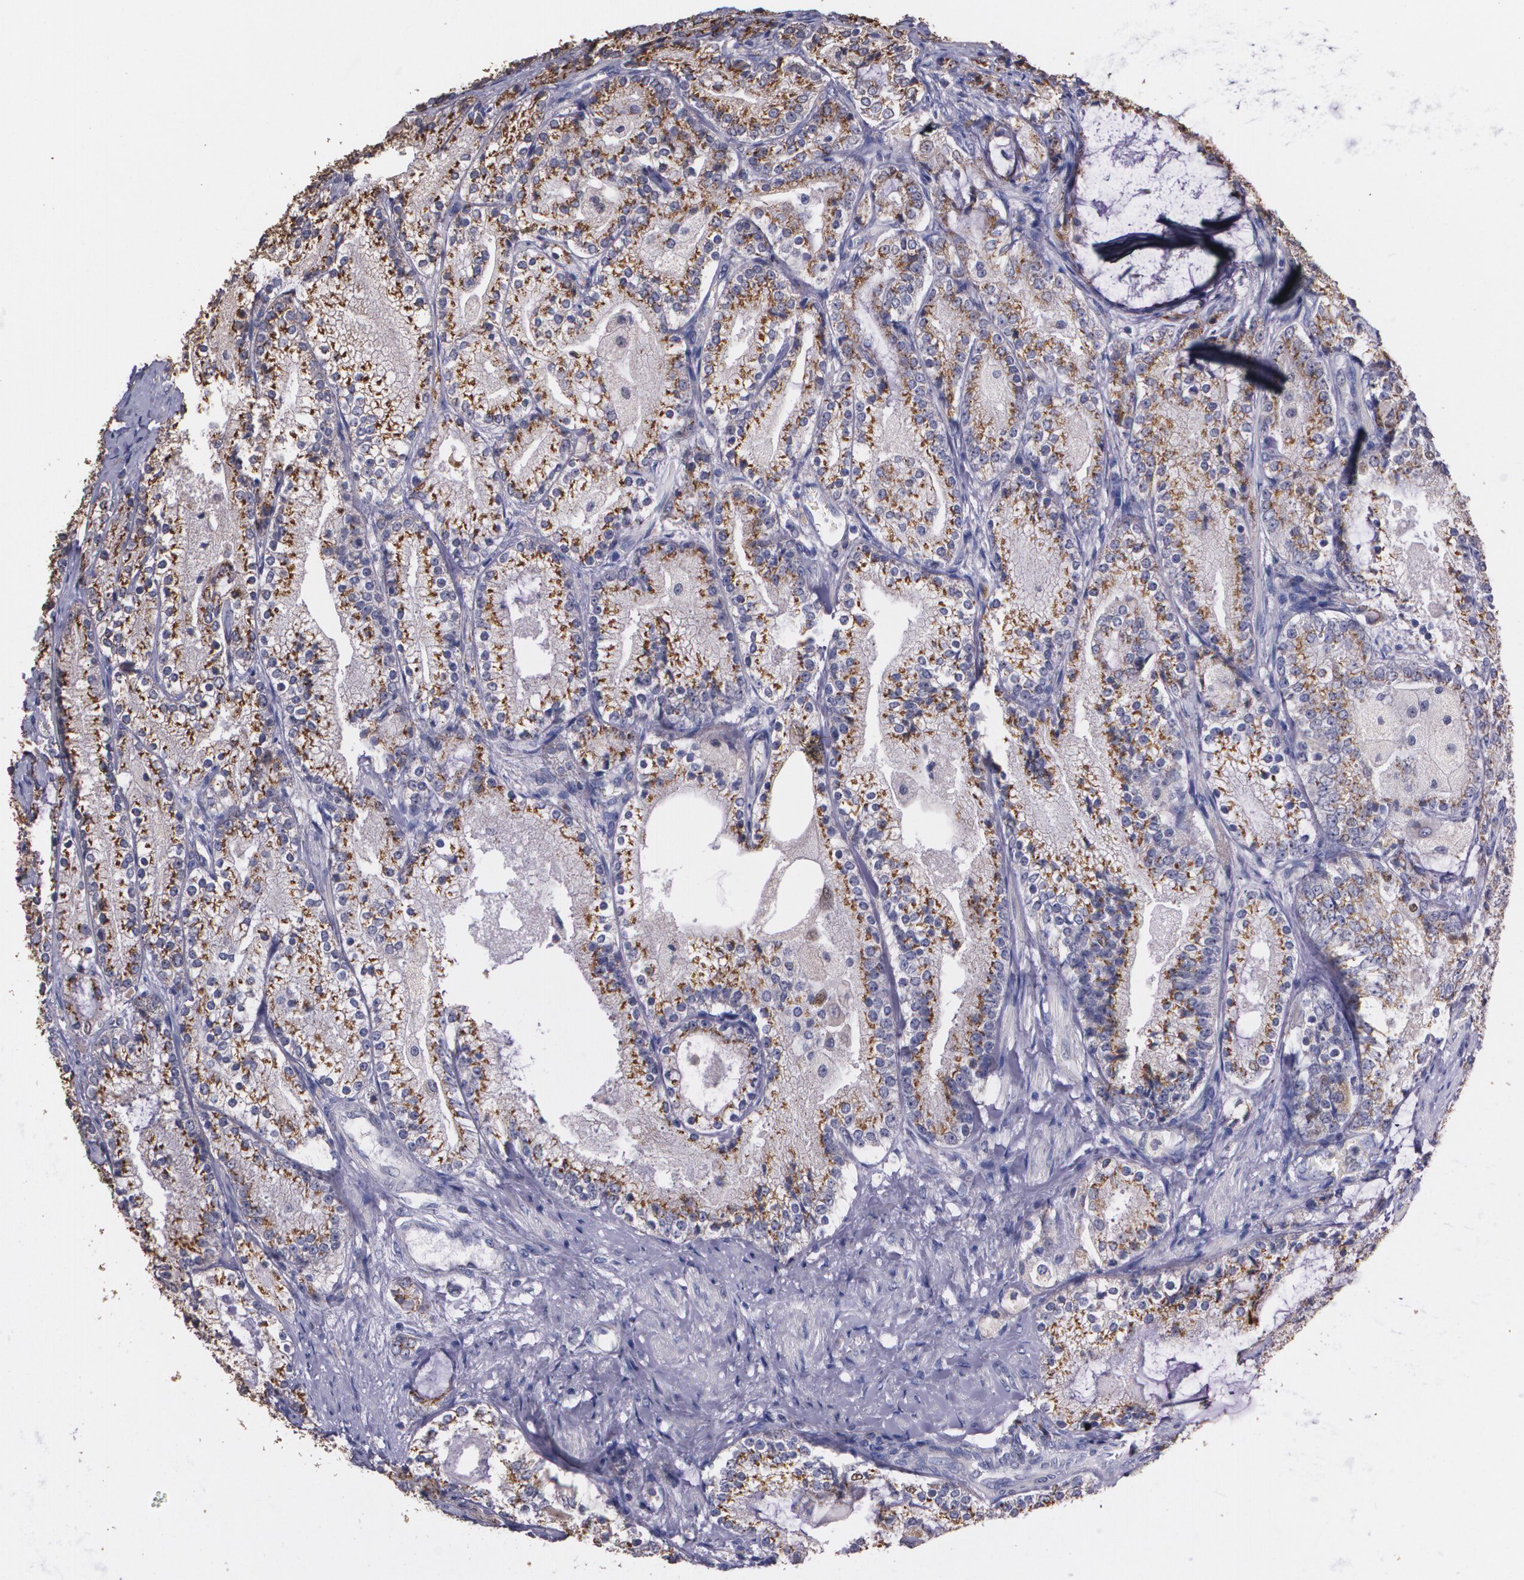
{"staining": {"intensity": "moderate", "quantity": ">75%", "location": "cytoplasmic/membranous"}, "tissue": "prostate cancer", "cell_type": "Tumor cells", "image_type": "cancer", "snomed": [{"axis": "morphology", "description": "Adenocarcinoma, High grade"}, {"axis": "topography", "description": "Prostate"}], "caption": "Adenocarcinoma (high-grade) (prostate) stained with IHC displays moderate cytoplasmic/membranous positivity in about >75% of tumor cells.", "gene": "ATF3", "patient": {"sex": "male", "age": 63}}